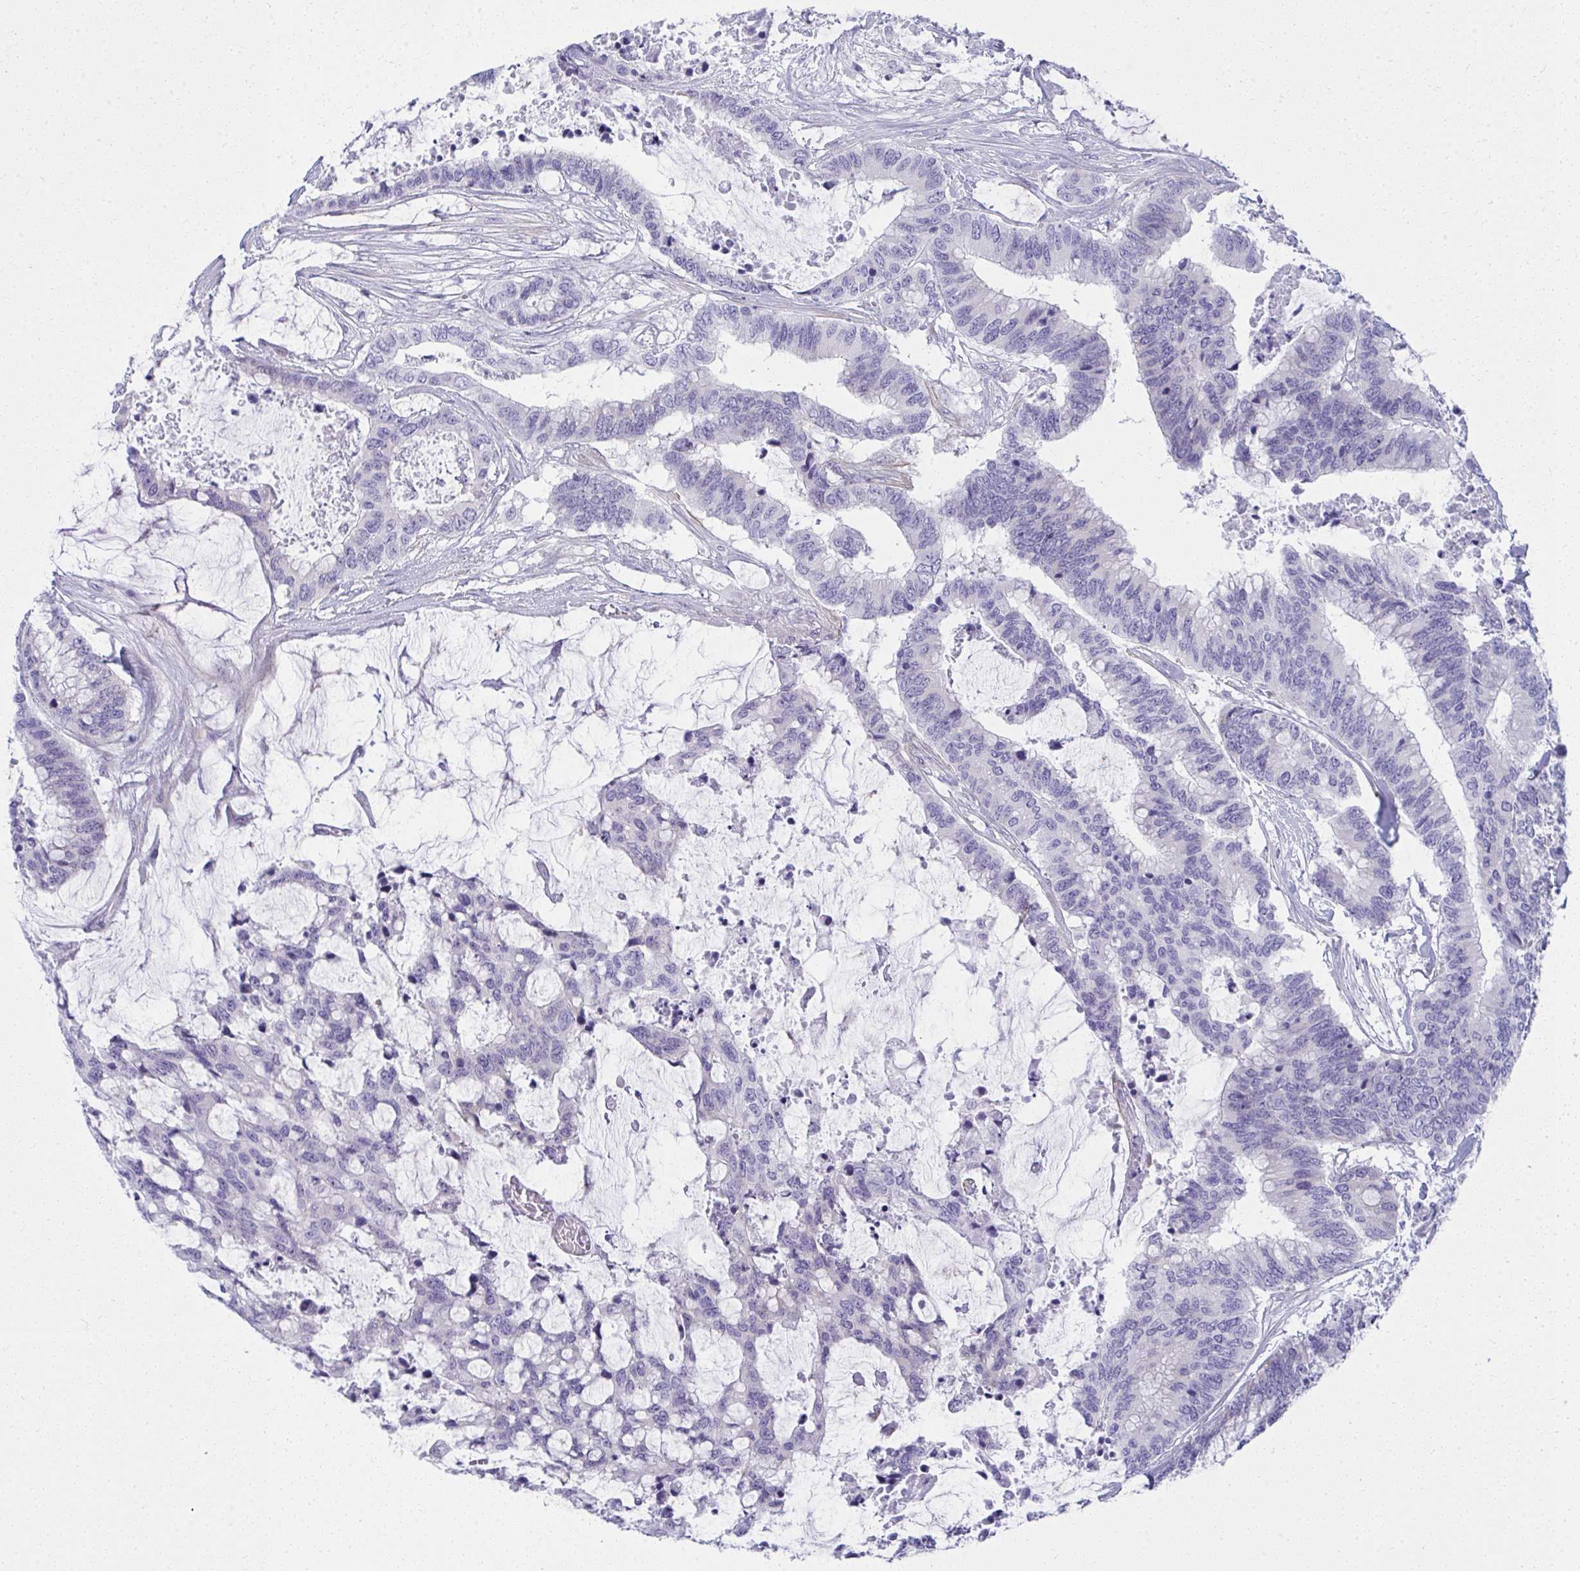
{"staining": {"intensity": "negative", "quantity": "none", "location": "none"}, "tissue": "colorectal cancer", "cell_type": "Tumor cells", "image_type": "cancer", "snomed": [{"axis": "morphology", "description": "Adenocarcinoma, NOS"}, {"axis": "topography", "description": "Rectum"}], "caption": "Colorectal adenocarcinoma was stained to show a protein in brown. There is no significant expression in tumor cells.", "gene": "PUS7L", "patient": {"sex": "female", "age": 59}}